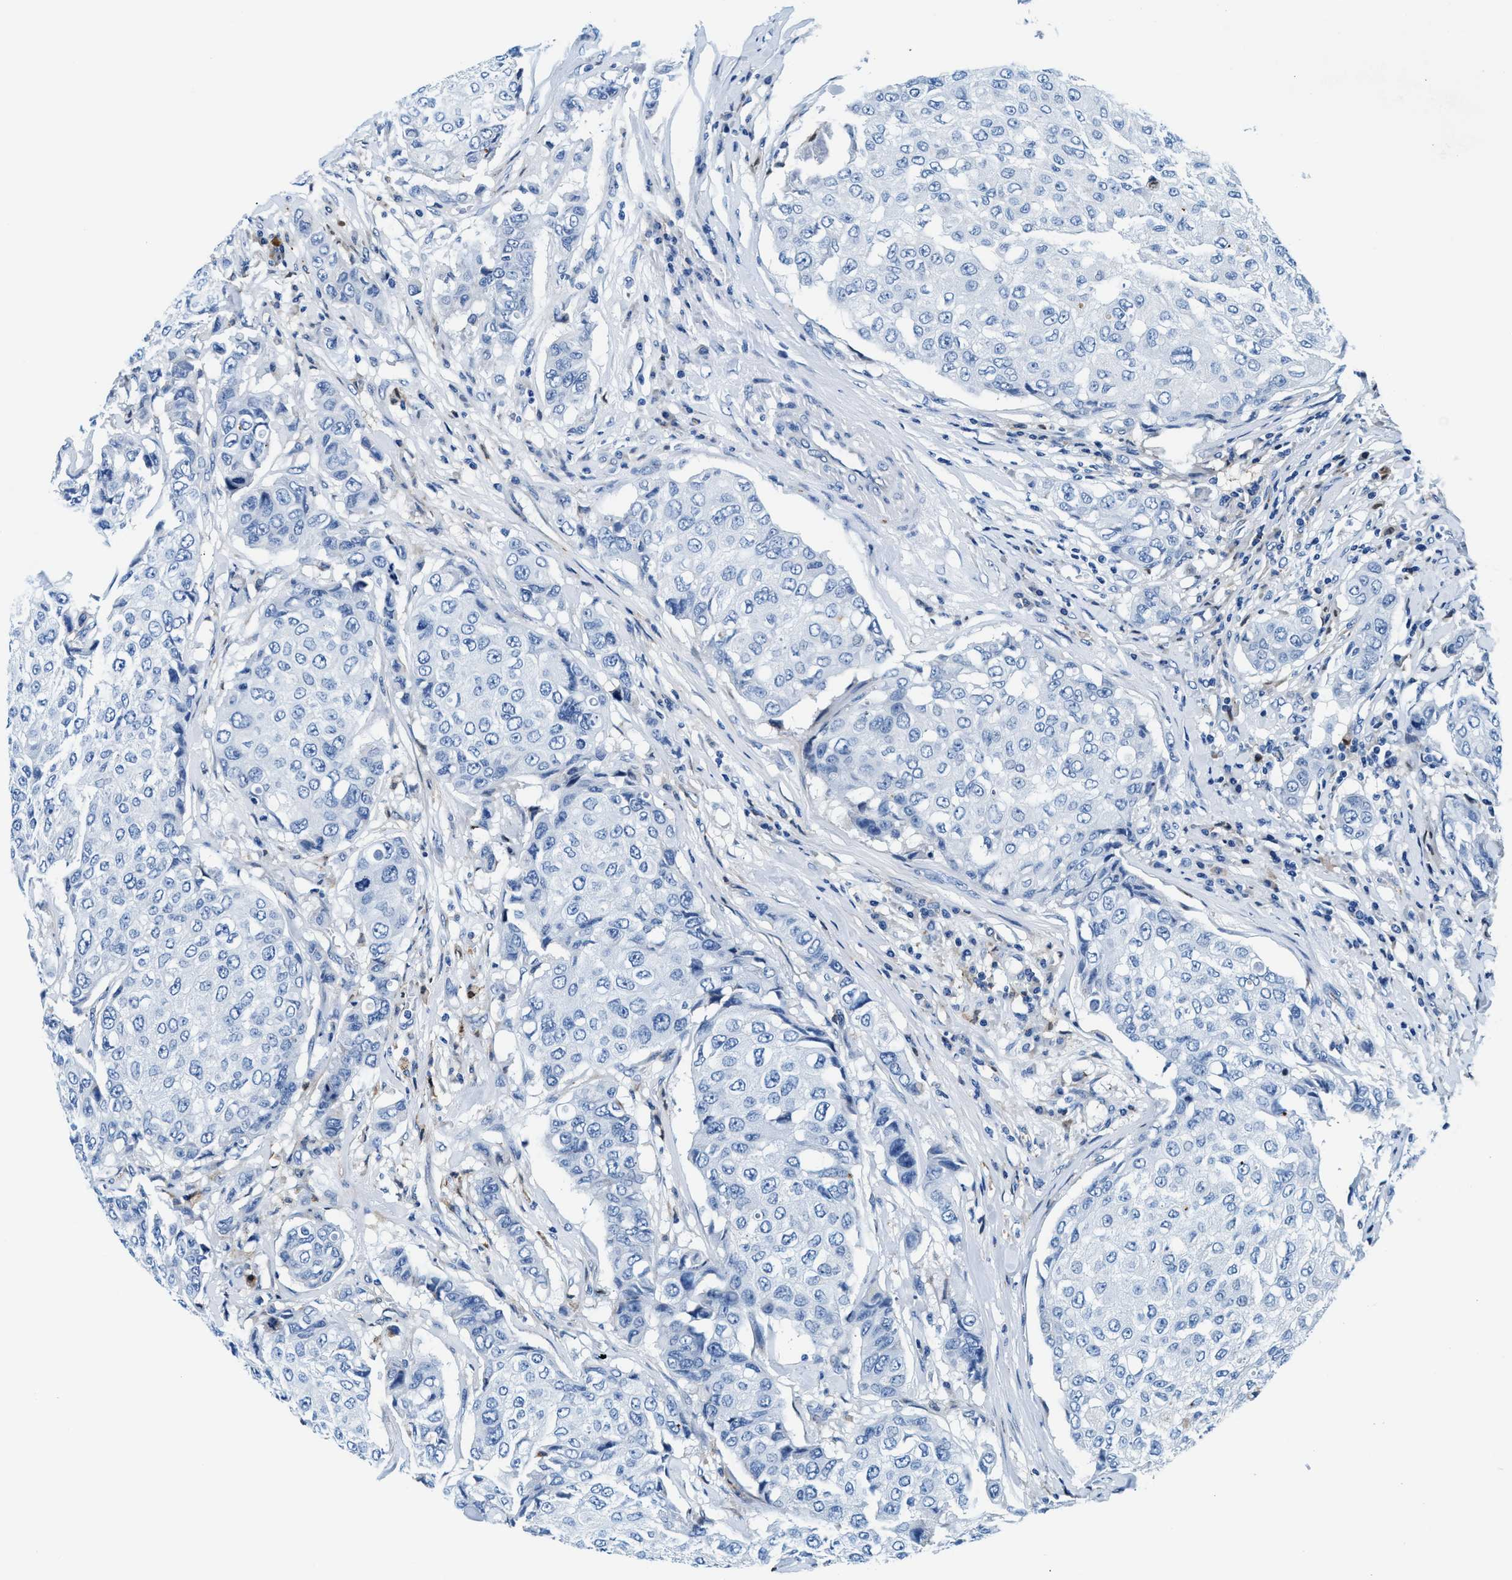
{"staining": {"intensity": "negative", "quantity": "none", "location": "none"}, "tissue": "breast cancer", "cell_type": "Tumor cells", "image_type": "cancer", "snomed": [{"axis": "morphology", "description": "Duct carcinoma"}, {"axis": "topography", "description": "Breast"}], "caption": "Protein analysis of breast cancer (intraductal carcinoma) reveals no significant positivity in tumor cells.", "gene": "SLFN11", "patient": {"sex": "female", "age": 27}}